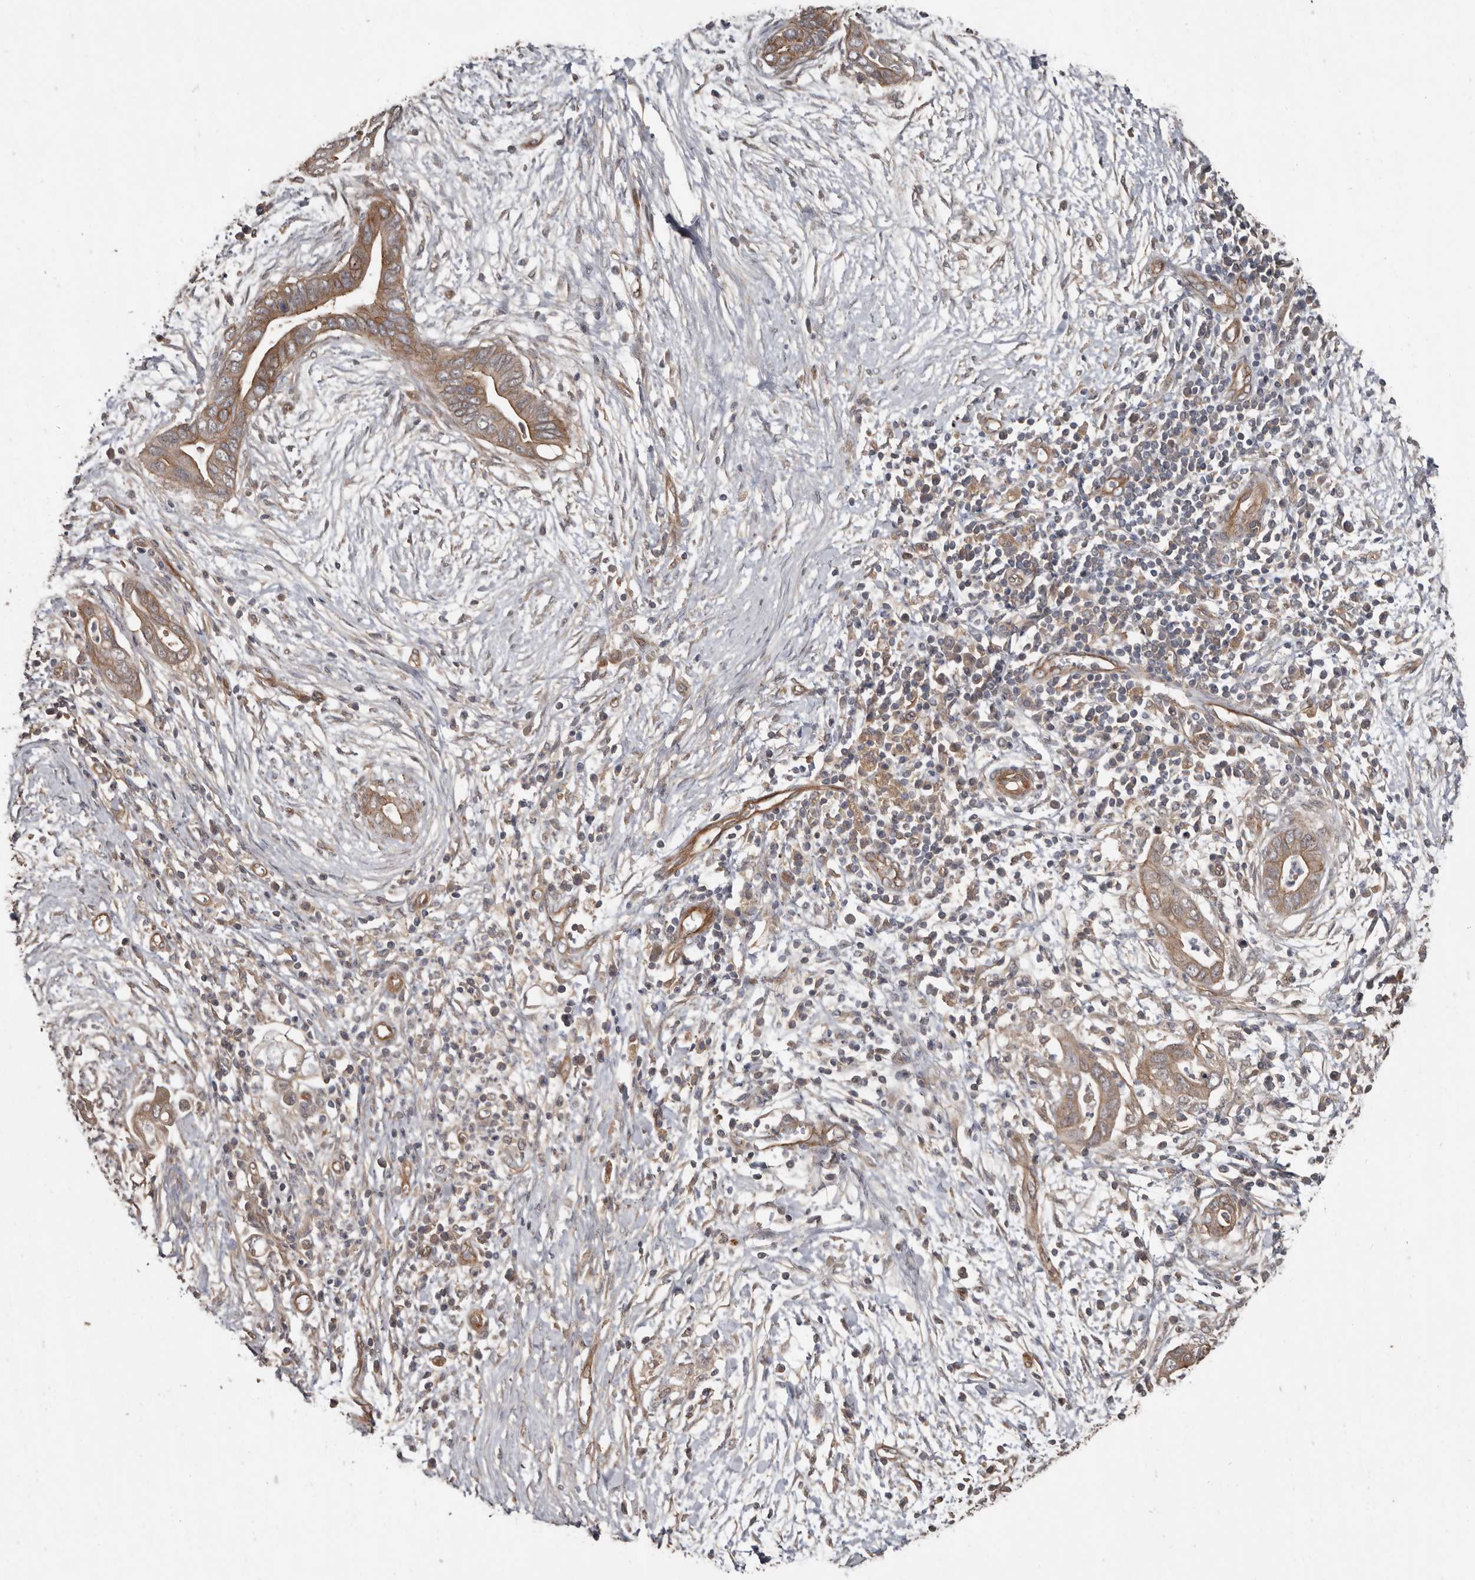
{"staining": {"intensity": "weak", "quantity": ">75%", "location": "cytoplasmic/membranous"}, "tissue": "pancreatic cancer", "cell_type": "Tumor cells", "image_type": "cancer", "snomed": [{"axis": "morphology", "description": "Adenocarcinoma, NOS"}, {"axis": "topography", "description": "Pancreas"}], "caption": "A histopathology image of human pancreatic cancer (adenocarcinoma) stained for a protein exhibits weak cytoplasmic/membranous brown staining in tumor cells.", "gene": "EXOC3L1", "patient": {"sex": "male", "age": 75}}